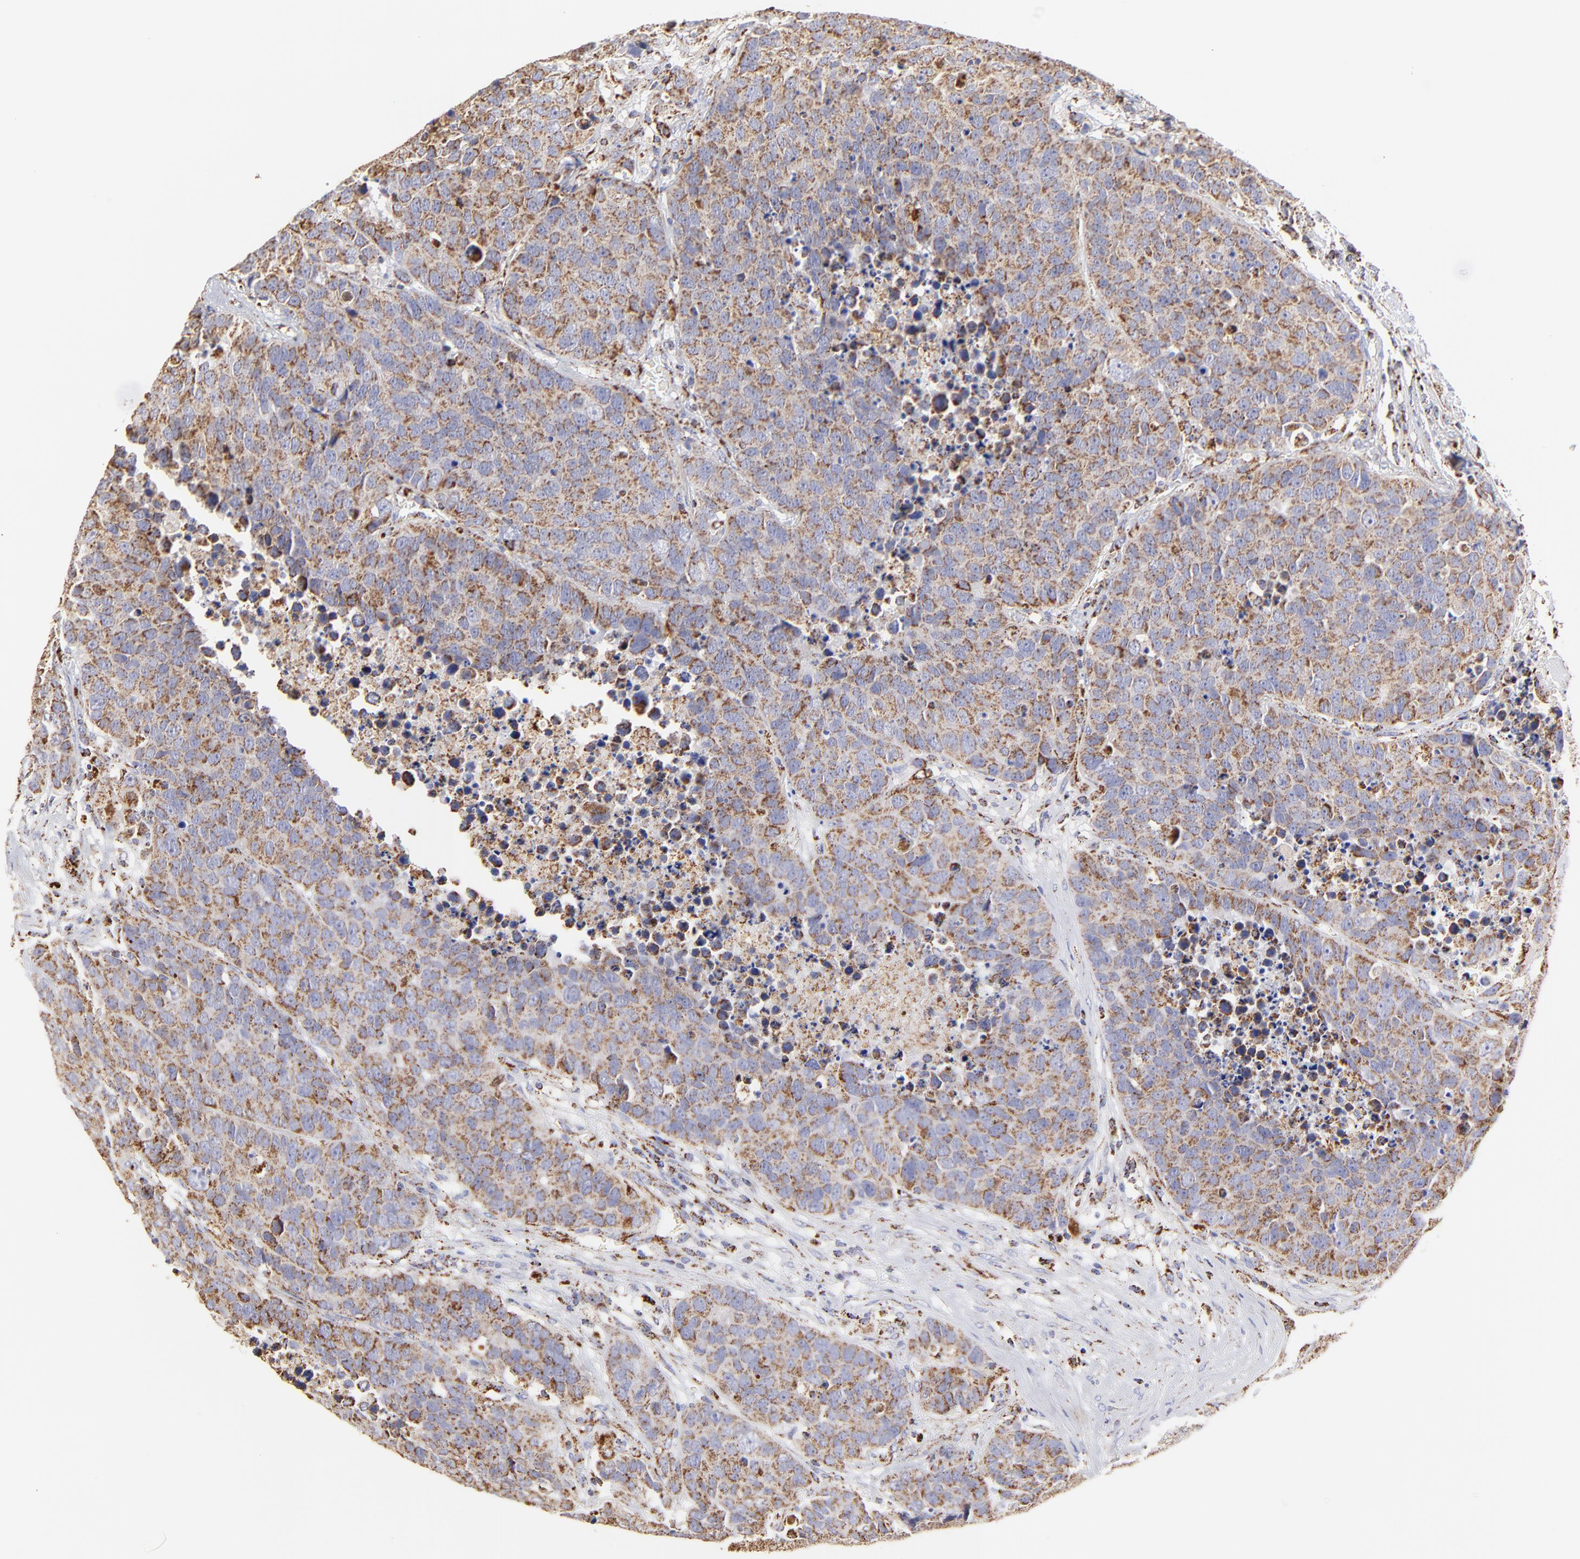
{"staining": {"intensity": "moderate", "quantity": ">75%", "location": "cytoplasmic/membranous"}, "tissue": "carcinoid", "cell_type": "Tumor cells", "image_type": "cancer", "snomed": [{"axis": "morphology", "description": "Carcinoid, malignant, NOS"}, {"axis": "topography", "description": "Lung"}], "caption": "Tumor cells reveal medium levels of moderate cytoplasmic/membranous positivity in about >75% of cells in carcinoid. The staining was performed using DAB (3,3'-diaminobenzidine) to visualize the protein expression in brown, while the nuclei were stained in blue with hematoxylin (Magnification: 20x).", "gene": "ECH1", "patient": {"sex": "male", "age": 60}}